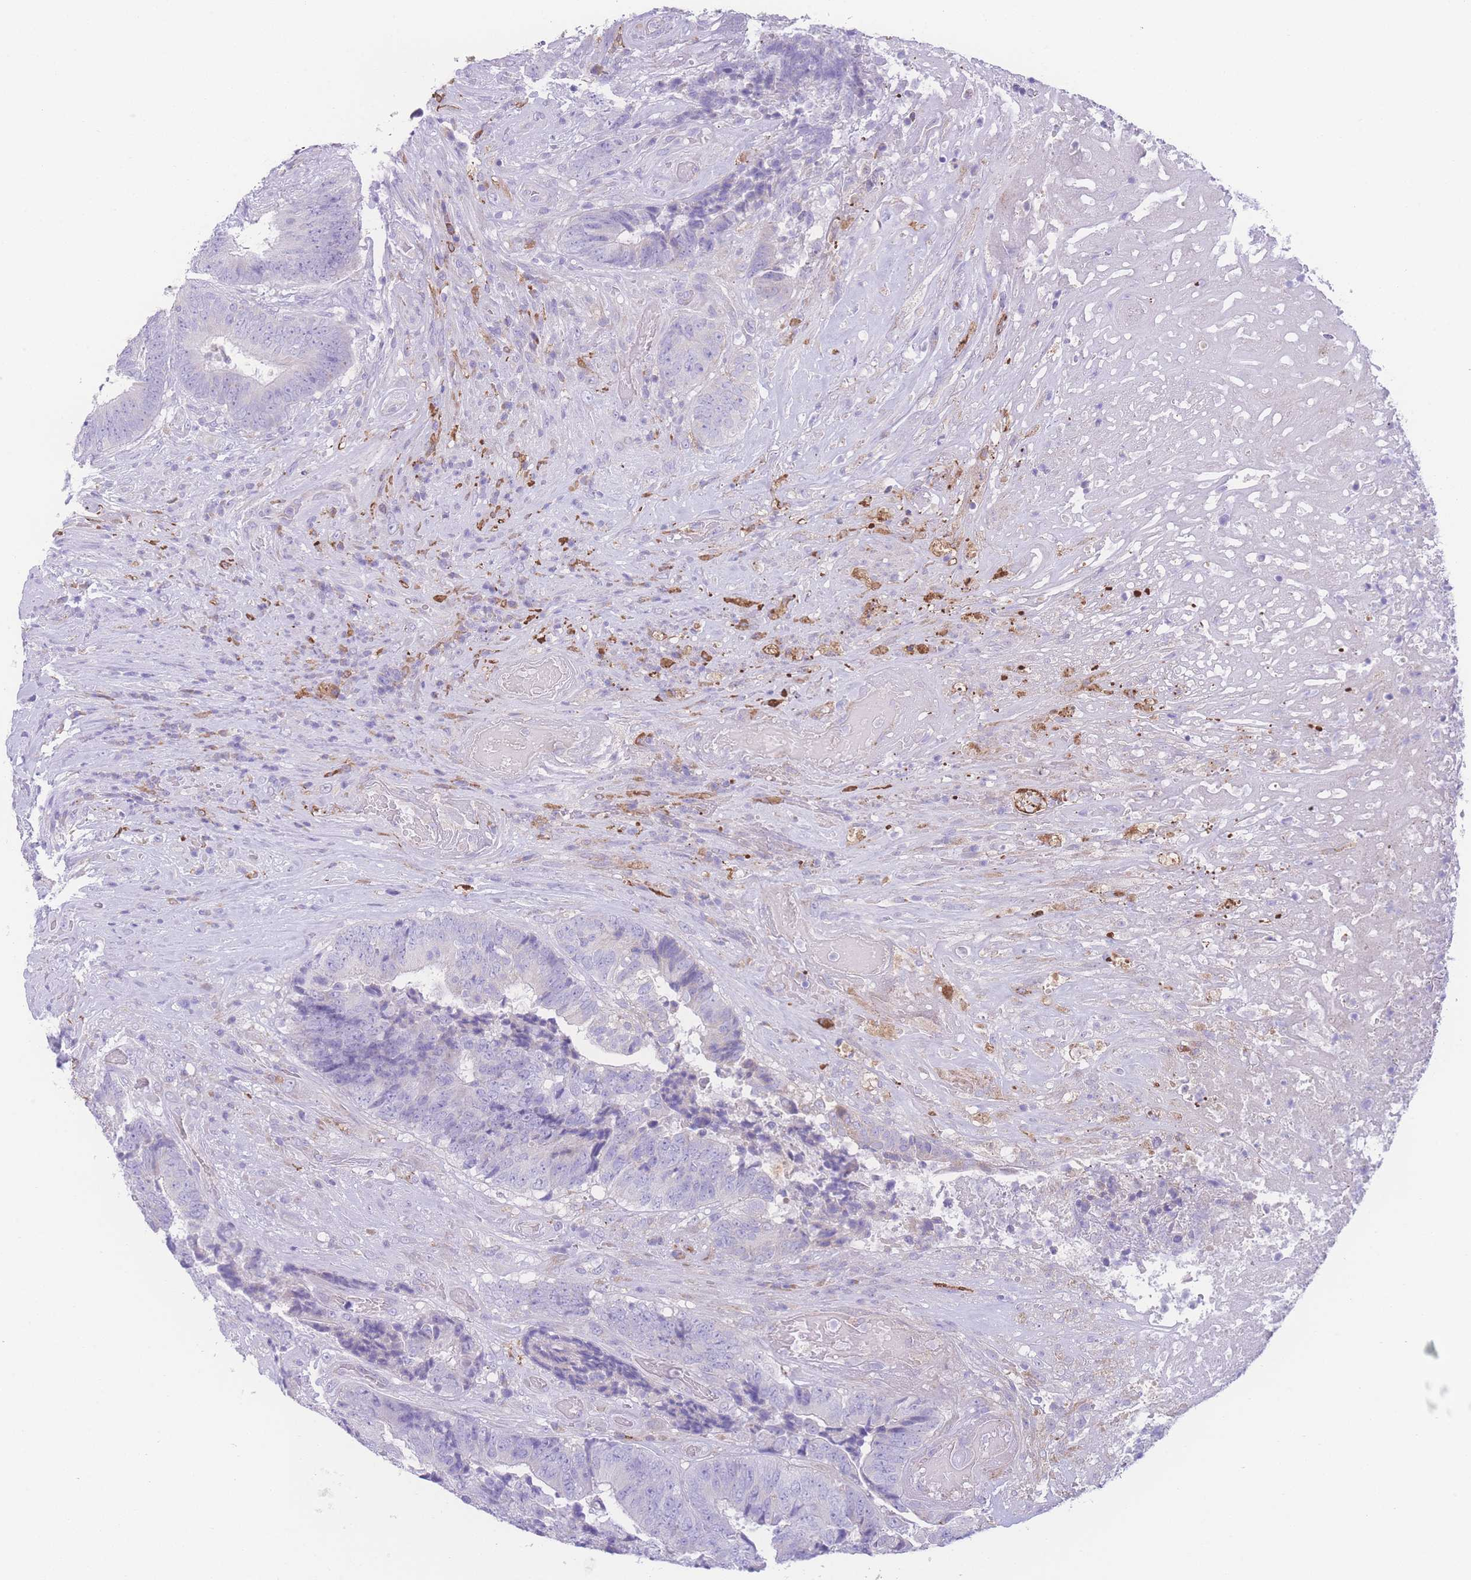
{"staining": {"intensity": "negative", "quantity": "none", "location": "none"}, "tissue": "colorectal cancer", "cell_type": "Tumor cells", "image_type": "cancer", "snomed": [{"axis": "morphology", "description": "Adenocarcinoma, NOS"}, {"axis": "topography", "description": "Rectum"}], "caption": "Tumor cells are negative for brown protein staining in adenocarcinoma (colorectal).", "gene": "NBEAL1", "patient": {"sex": "male", "age": 72}}